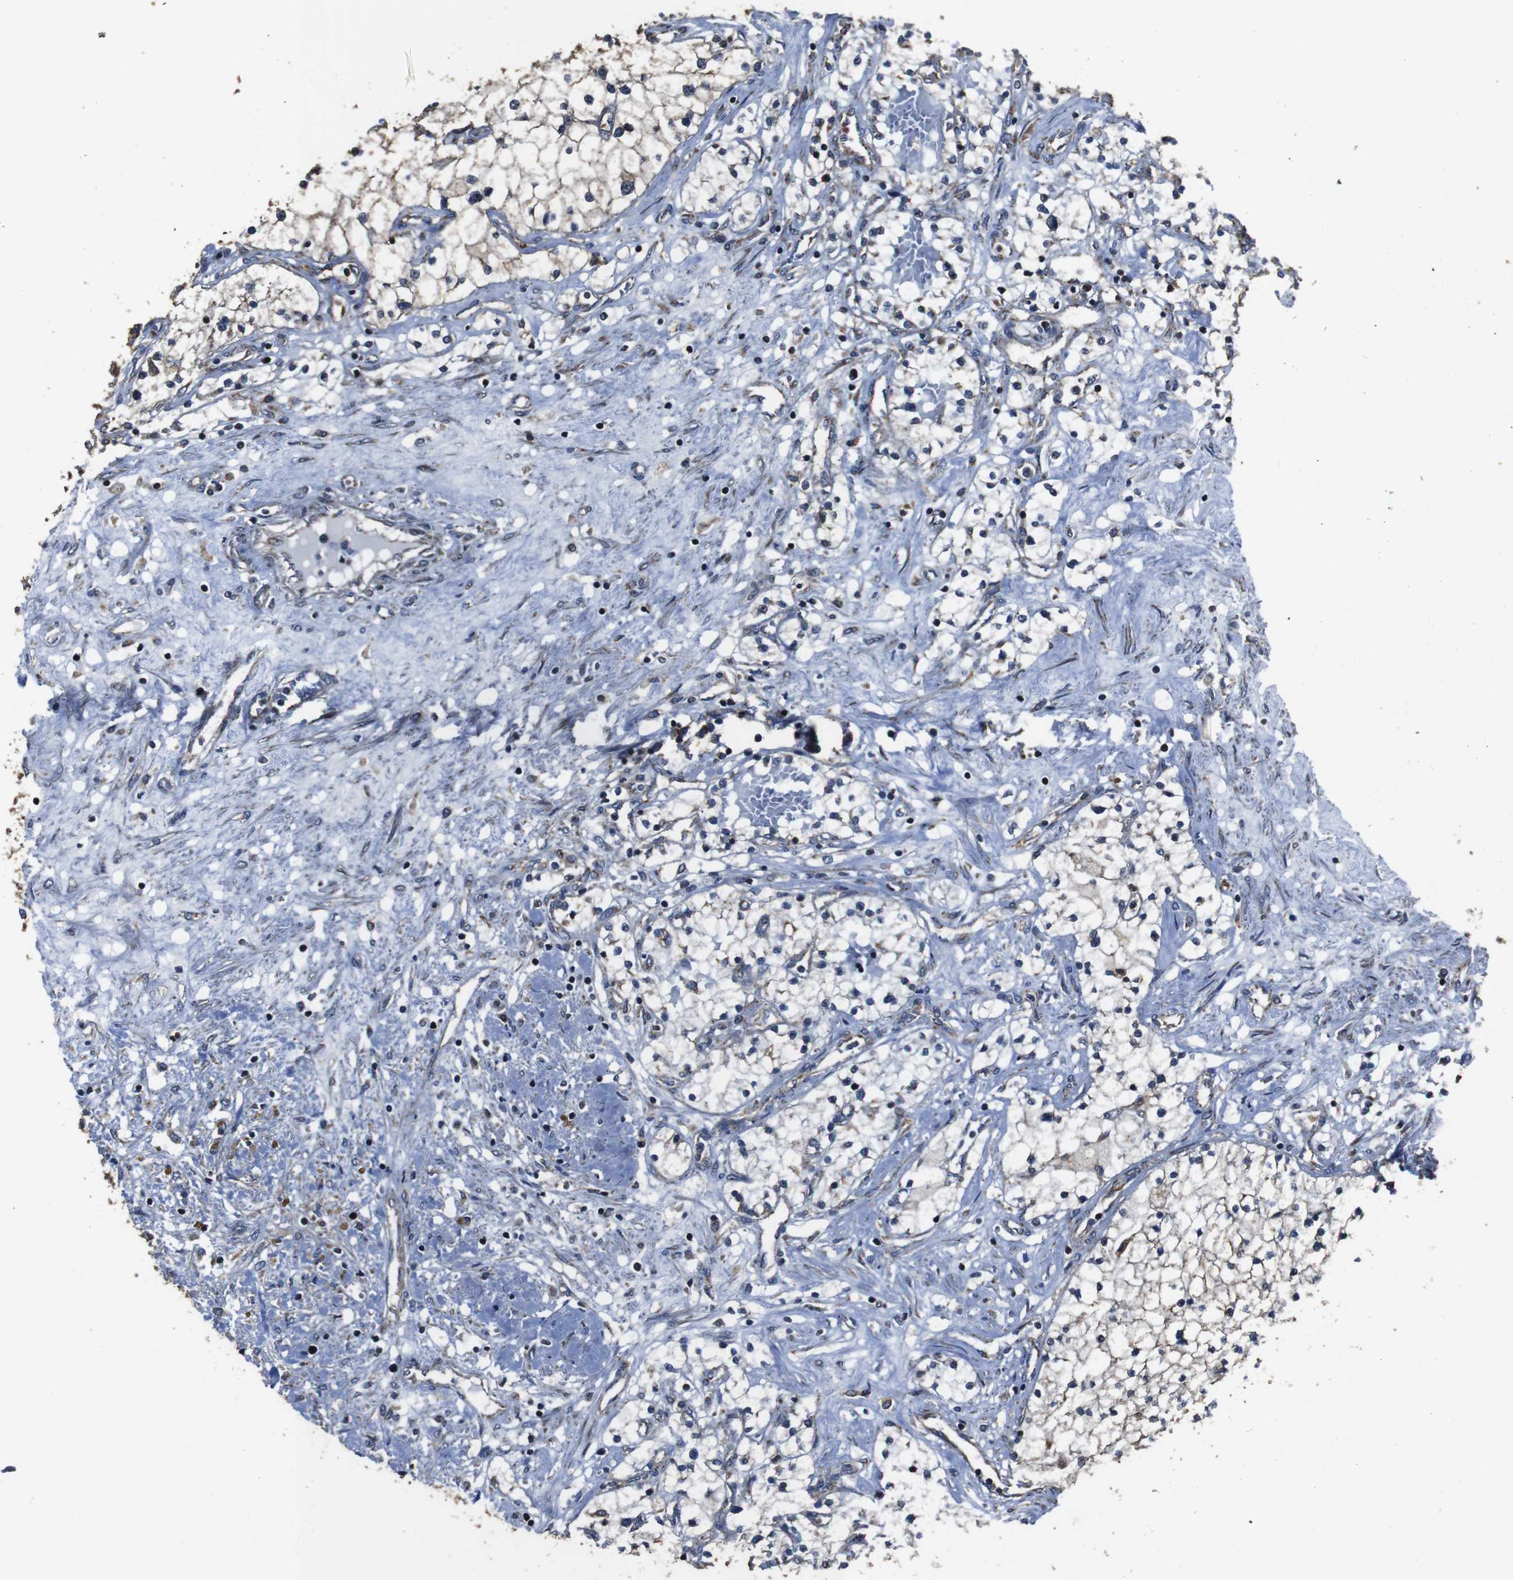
{"staining": {"intensity": "moderate", "quantity": "<25%", "location": "cytoplasmic/membranous"}, "tissue": "renal cancer", "cell_type": "Tumor cells", "image_type": "cancer", "snomed": [{"axis": "morphology", "description": "Adenocarcinoma, NOS"}, {"axis": "topography", "description": "Kidney"}], "caption": "DAB (3,3'-diaminobenzidine) immunohistochemical staining of renal cancer (adenocarcinoma) displays moderate cytoplasmic/membranous protein expression in about <25% of tumor cells.", "gene": "SNN", "patient": {"sex": "male", "age": 68}}